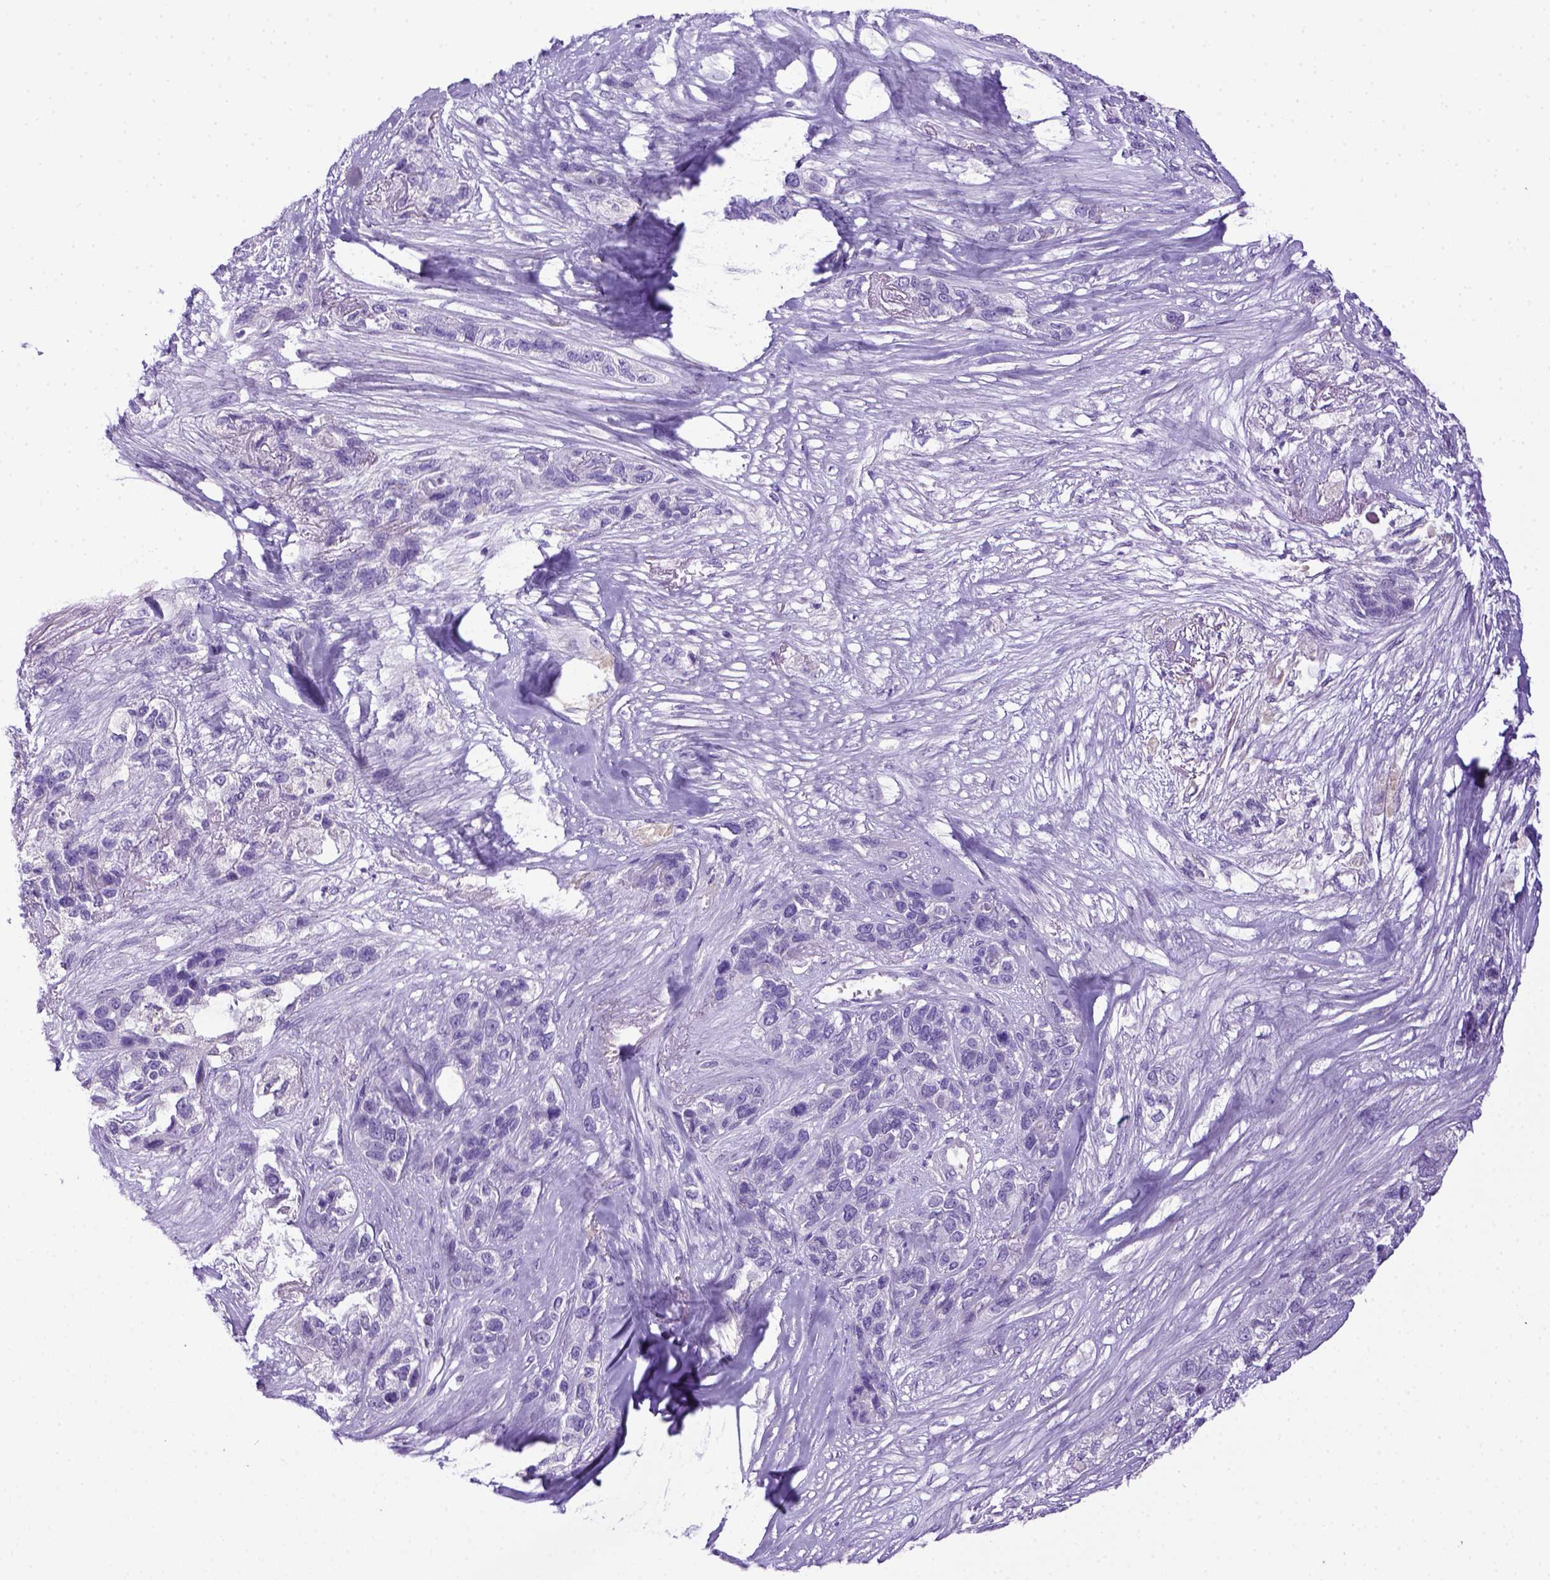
{"staining": {"intensity": "negative", "quantity": "none", "location": "none"}, "tissue": "lung cancer", "cell_type": "Tumor cells", "image_type": "cancer", "snomed": [{"axis": "morphology", "description": "Squamous cell carcinoma, NOS"}, {"axis": "topography", "description": "Lung"}], "caption": "This is a image of immunohistochemistry staining of lung cancer, which shows no staining in tumor cells. (DAB (3,3'-diaminobenzidine) immunohistochemistry (IHC), high magnification).", "gene": "ITIH4", "patient": {"sex": "female", "age": 70}}